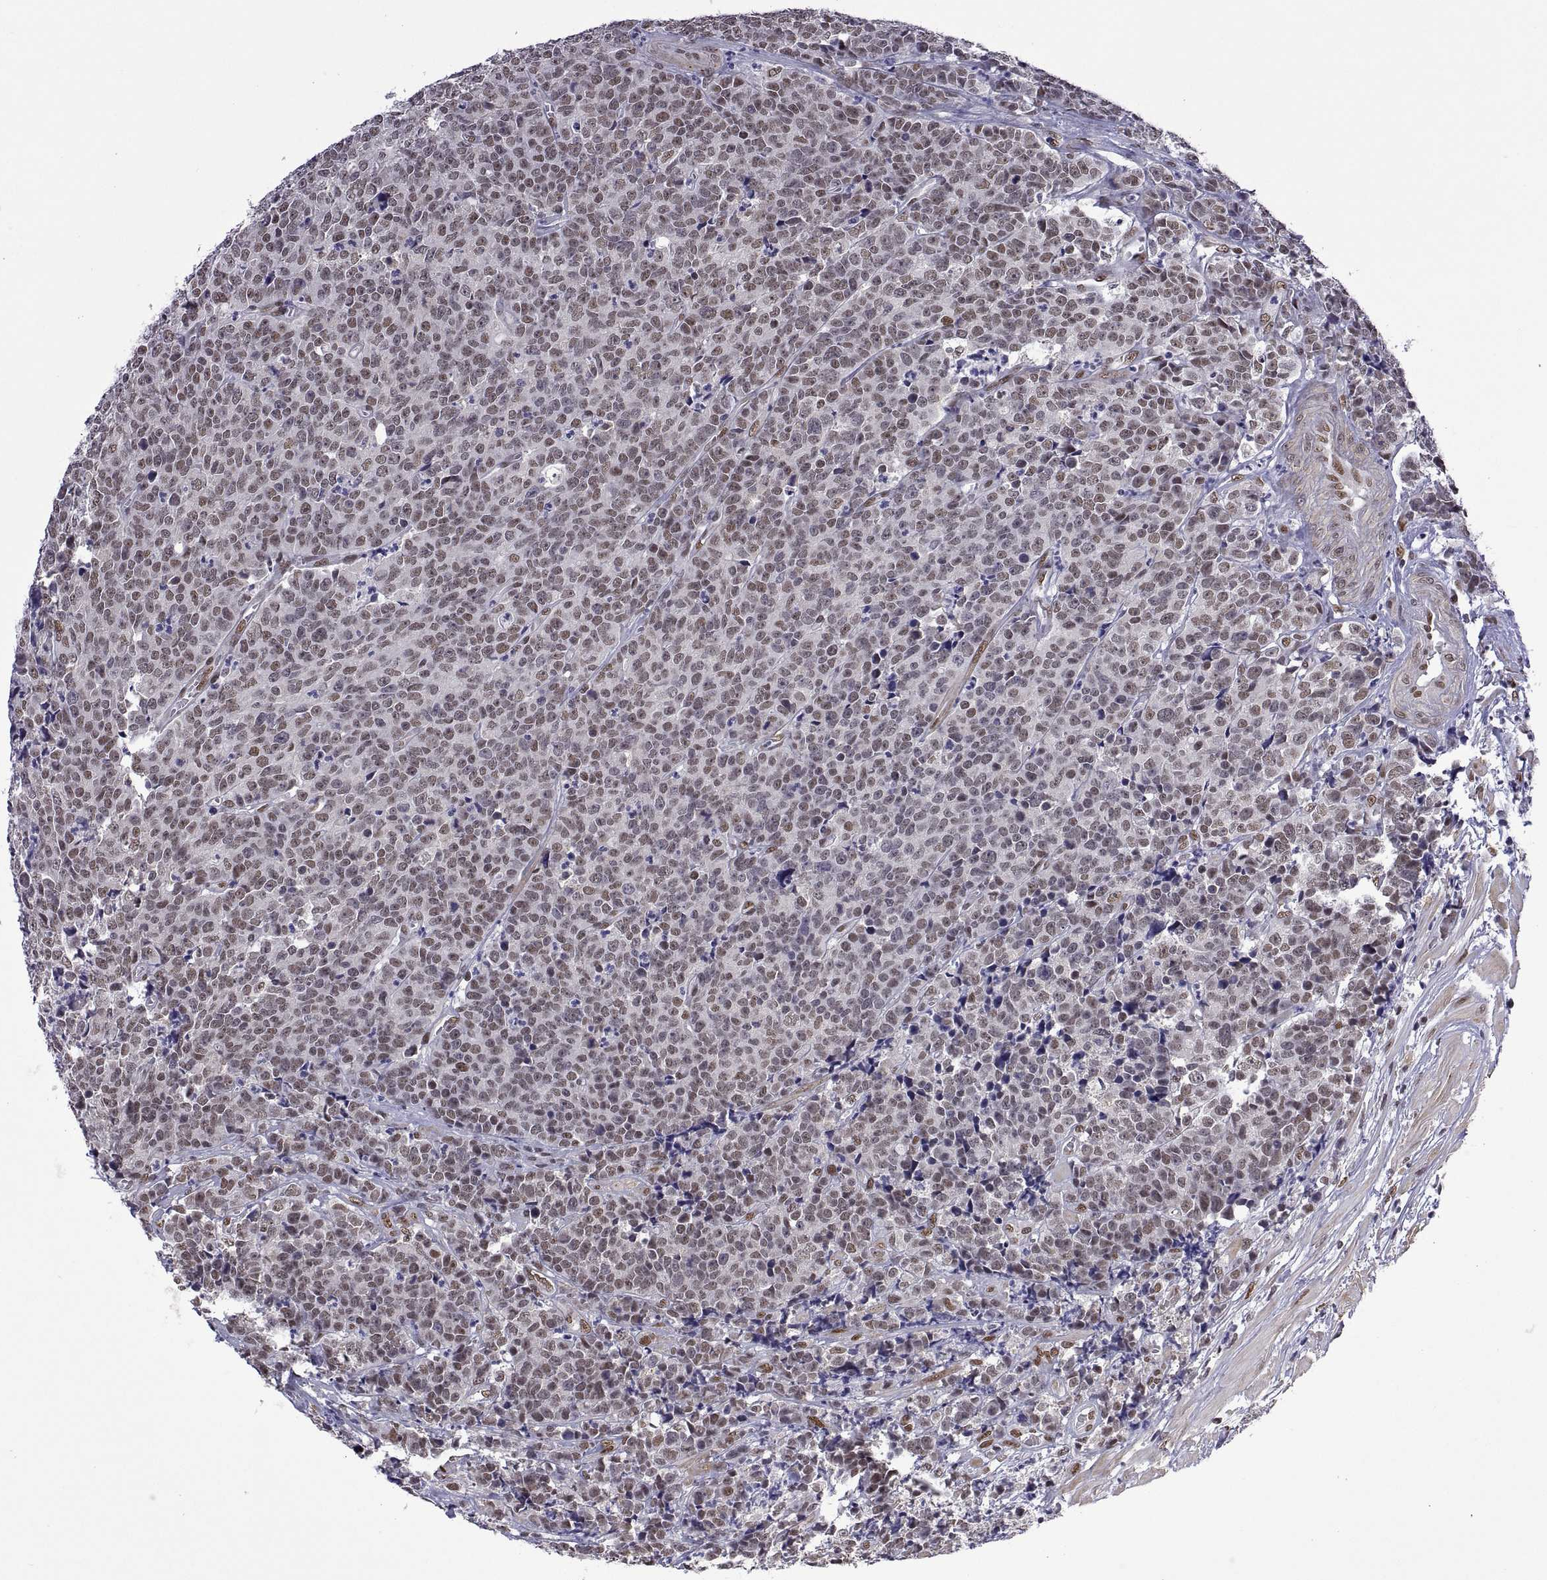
{"staining": {"intensity": "weak", "quantity": ">75%", "location": "nuclear"}, "tissue": "prostate cancer", "cell_type": "Tumor cells", "image_type": "cancer", "snomed": [{"axis": "morphology", "description": "Adenocarcinoma, NOS"}, {"axis": "topography", "description": "Prostate"}], "caption": "Prostate cancer (adenocarcinoma) stained with DAB IHC demonstrates low levels of weak nuclear expression in approximately >75% of tumor cells.", "gene": "NR4A1", "patient": {"sex": "male", "age": 67}}